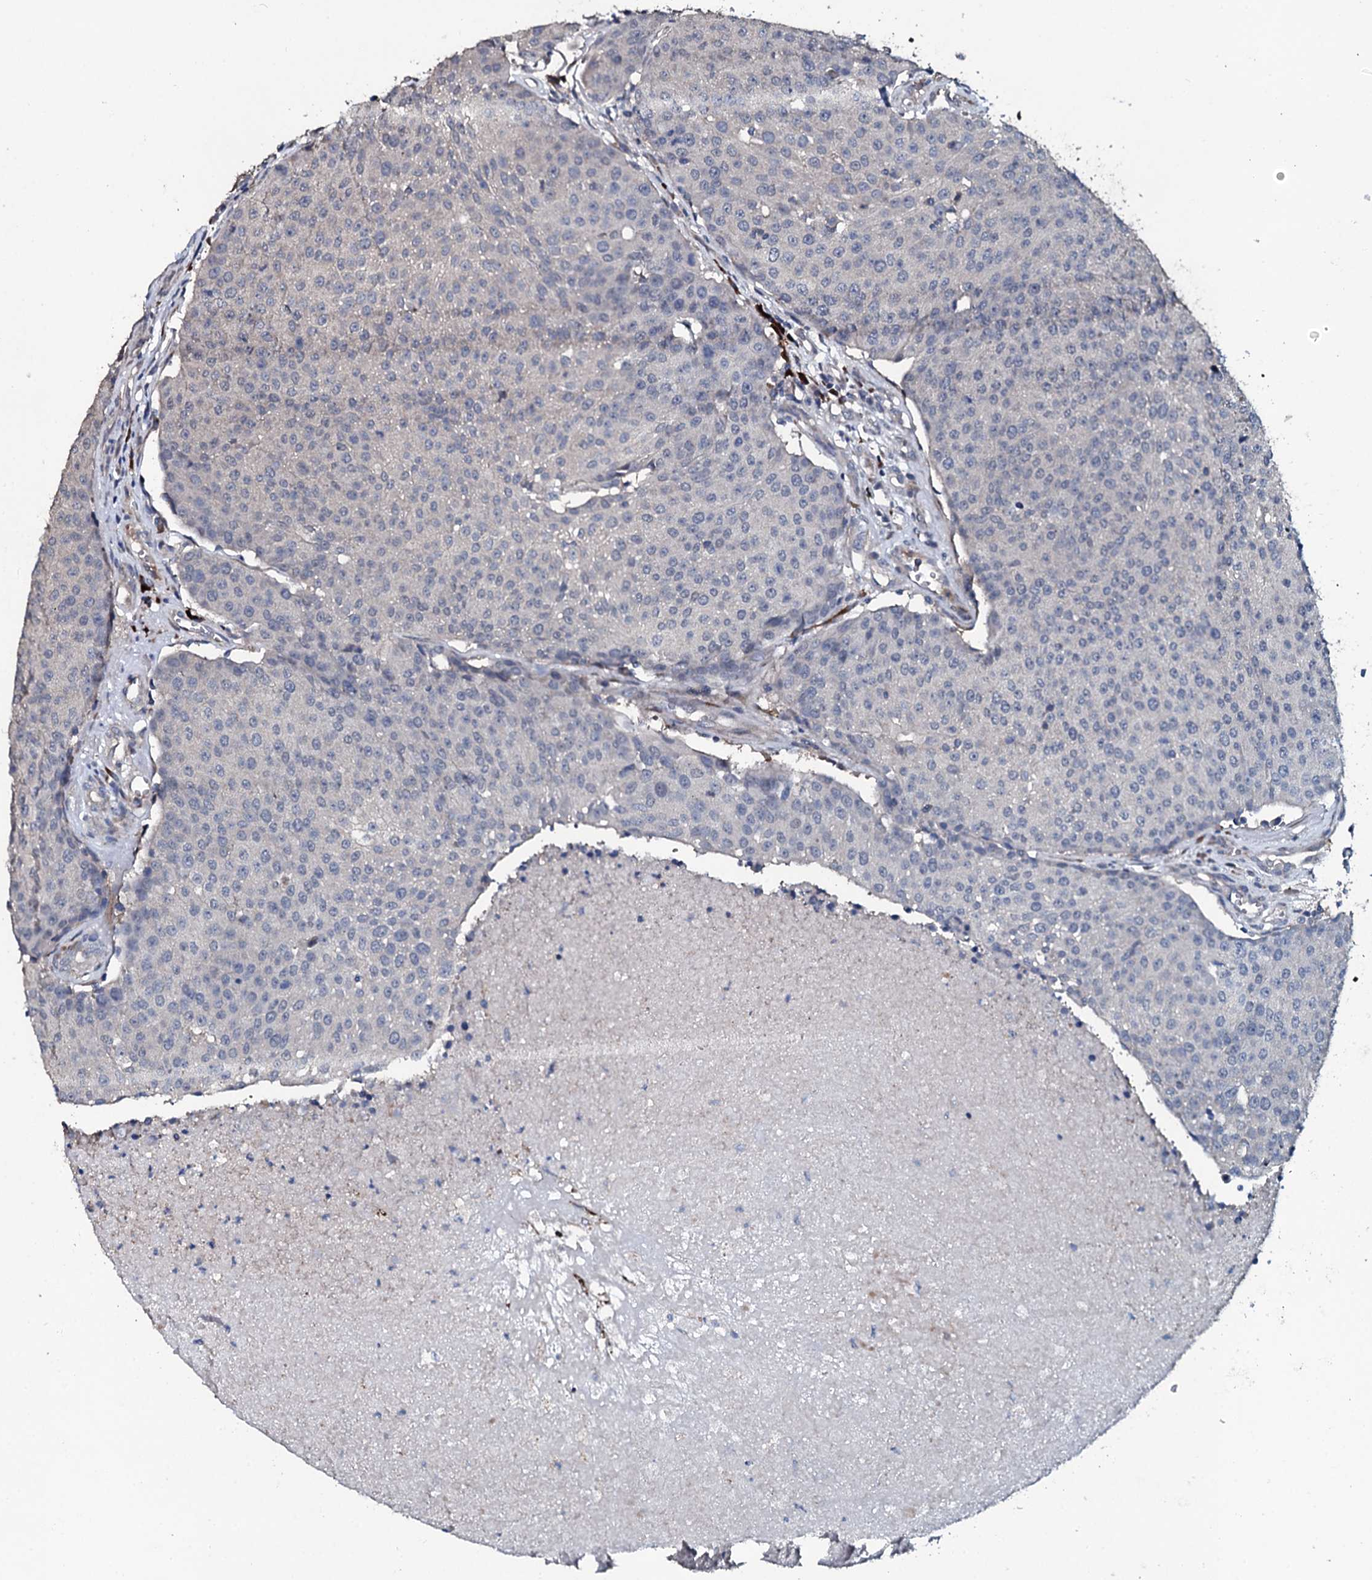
{"staining": {"intensity": "negative", "quantity": "none", "location": "none"}, "tissue": "urothelial cancer", "cell_type": "Tumor cells", "image_type": "cancer", "snomed": [{"axis": "morphology", "description": "Urothelial carcinoma, High grade"}, {"axis": "topography", "description": "Urinary bladder"}], "caption": "The histopathology image shows no staining of tumor cells in urothelial carcinoma (high-grade).", "gene": "IL12B", "patient": {"sex": "female", "age": 85}}